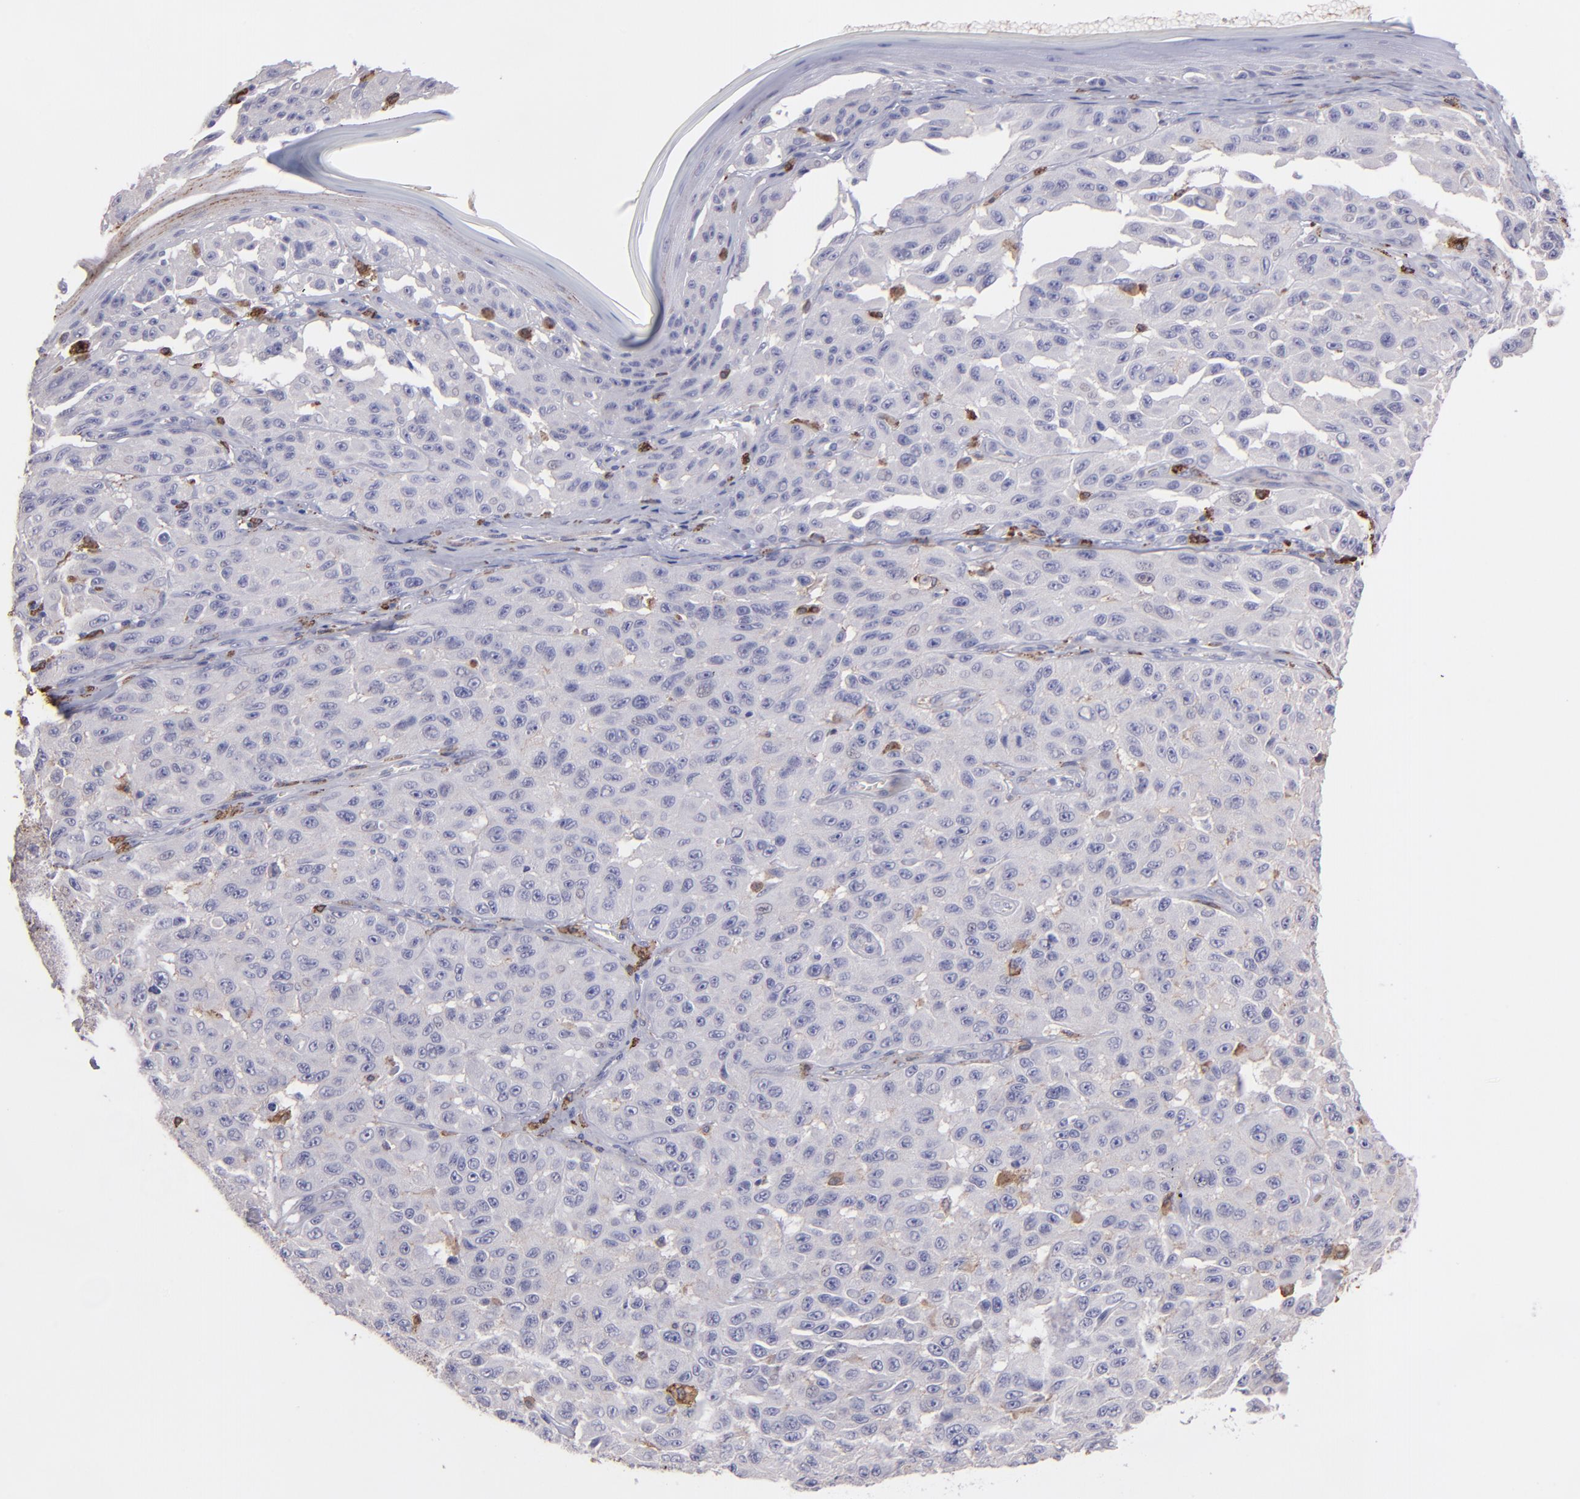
{"staining": {"intensity": "weak", "quantity": "<25%", "location": "cytoplasmic/membranous"}, "tissue": "melanoma", "cell_type": "Tumor cells", "image_type": "cancer", "snomed": [{"axis": "morphology", "description": "Malignant melanoma, NOS"}, {"axis": "topography", "description": "Skin"}], "caption": "Image shows no significant protein expression in tumor cells of melanoma.", "gene": "C1QA", "patient": {"sex": "male", "age": 30}}